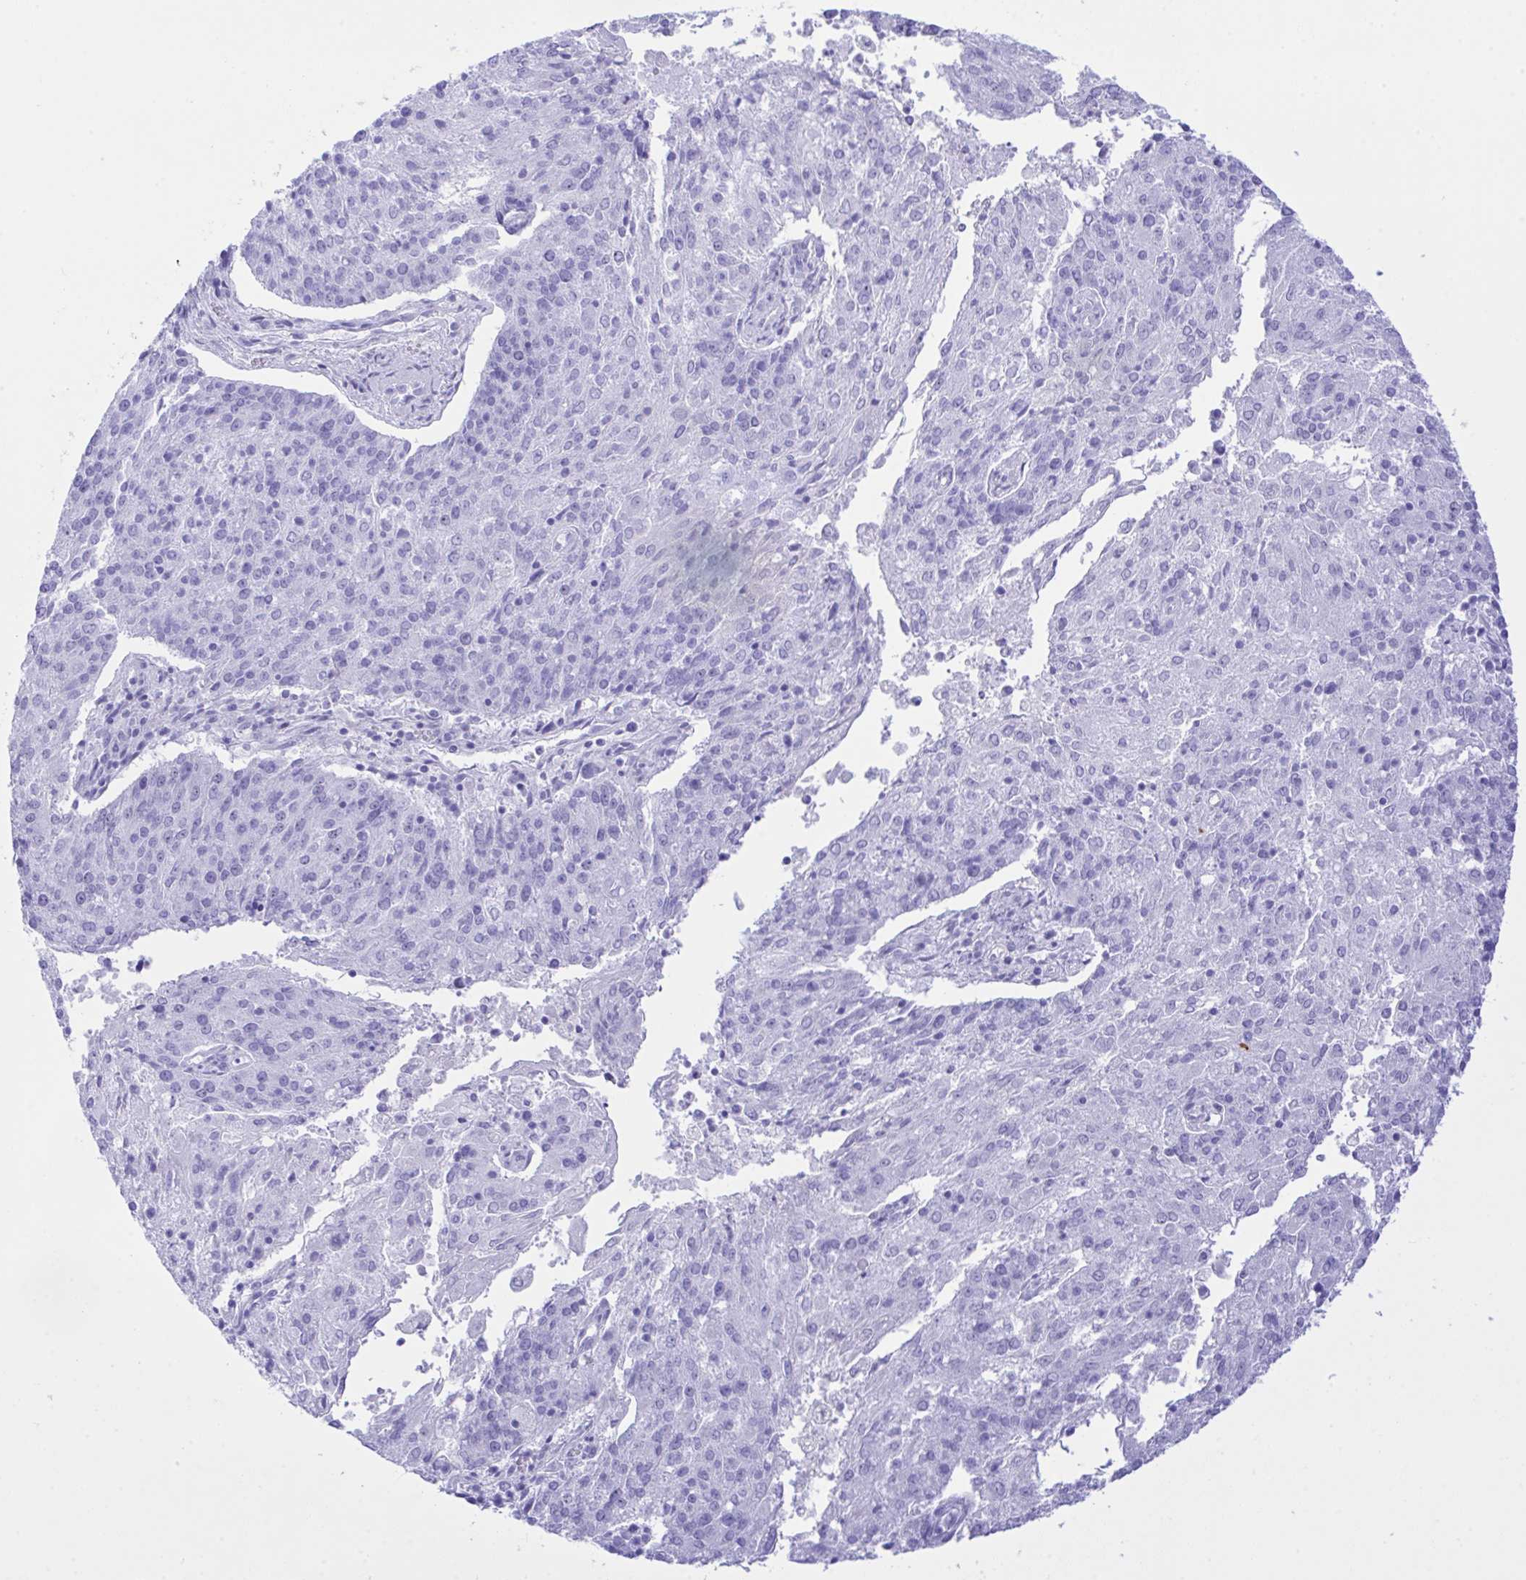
{"staining": {"intensity": "negative", "quantity": "none", "location": "none"}, "tissue": "endometrial cancer", "cell_type": "Tumor cells", "image_type": "cancer", "snomed": [{"axis": "morphology", "description": "Adenocarcinoma, NOS"}, {"axis": "topography", "description": "Endometrium"}], "caption": "A histopathology image of human endometrial cancer is negative for staining in tumor cells.", "gene": "SELENOV", "patient": {"sex": "female", "age": 82}}